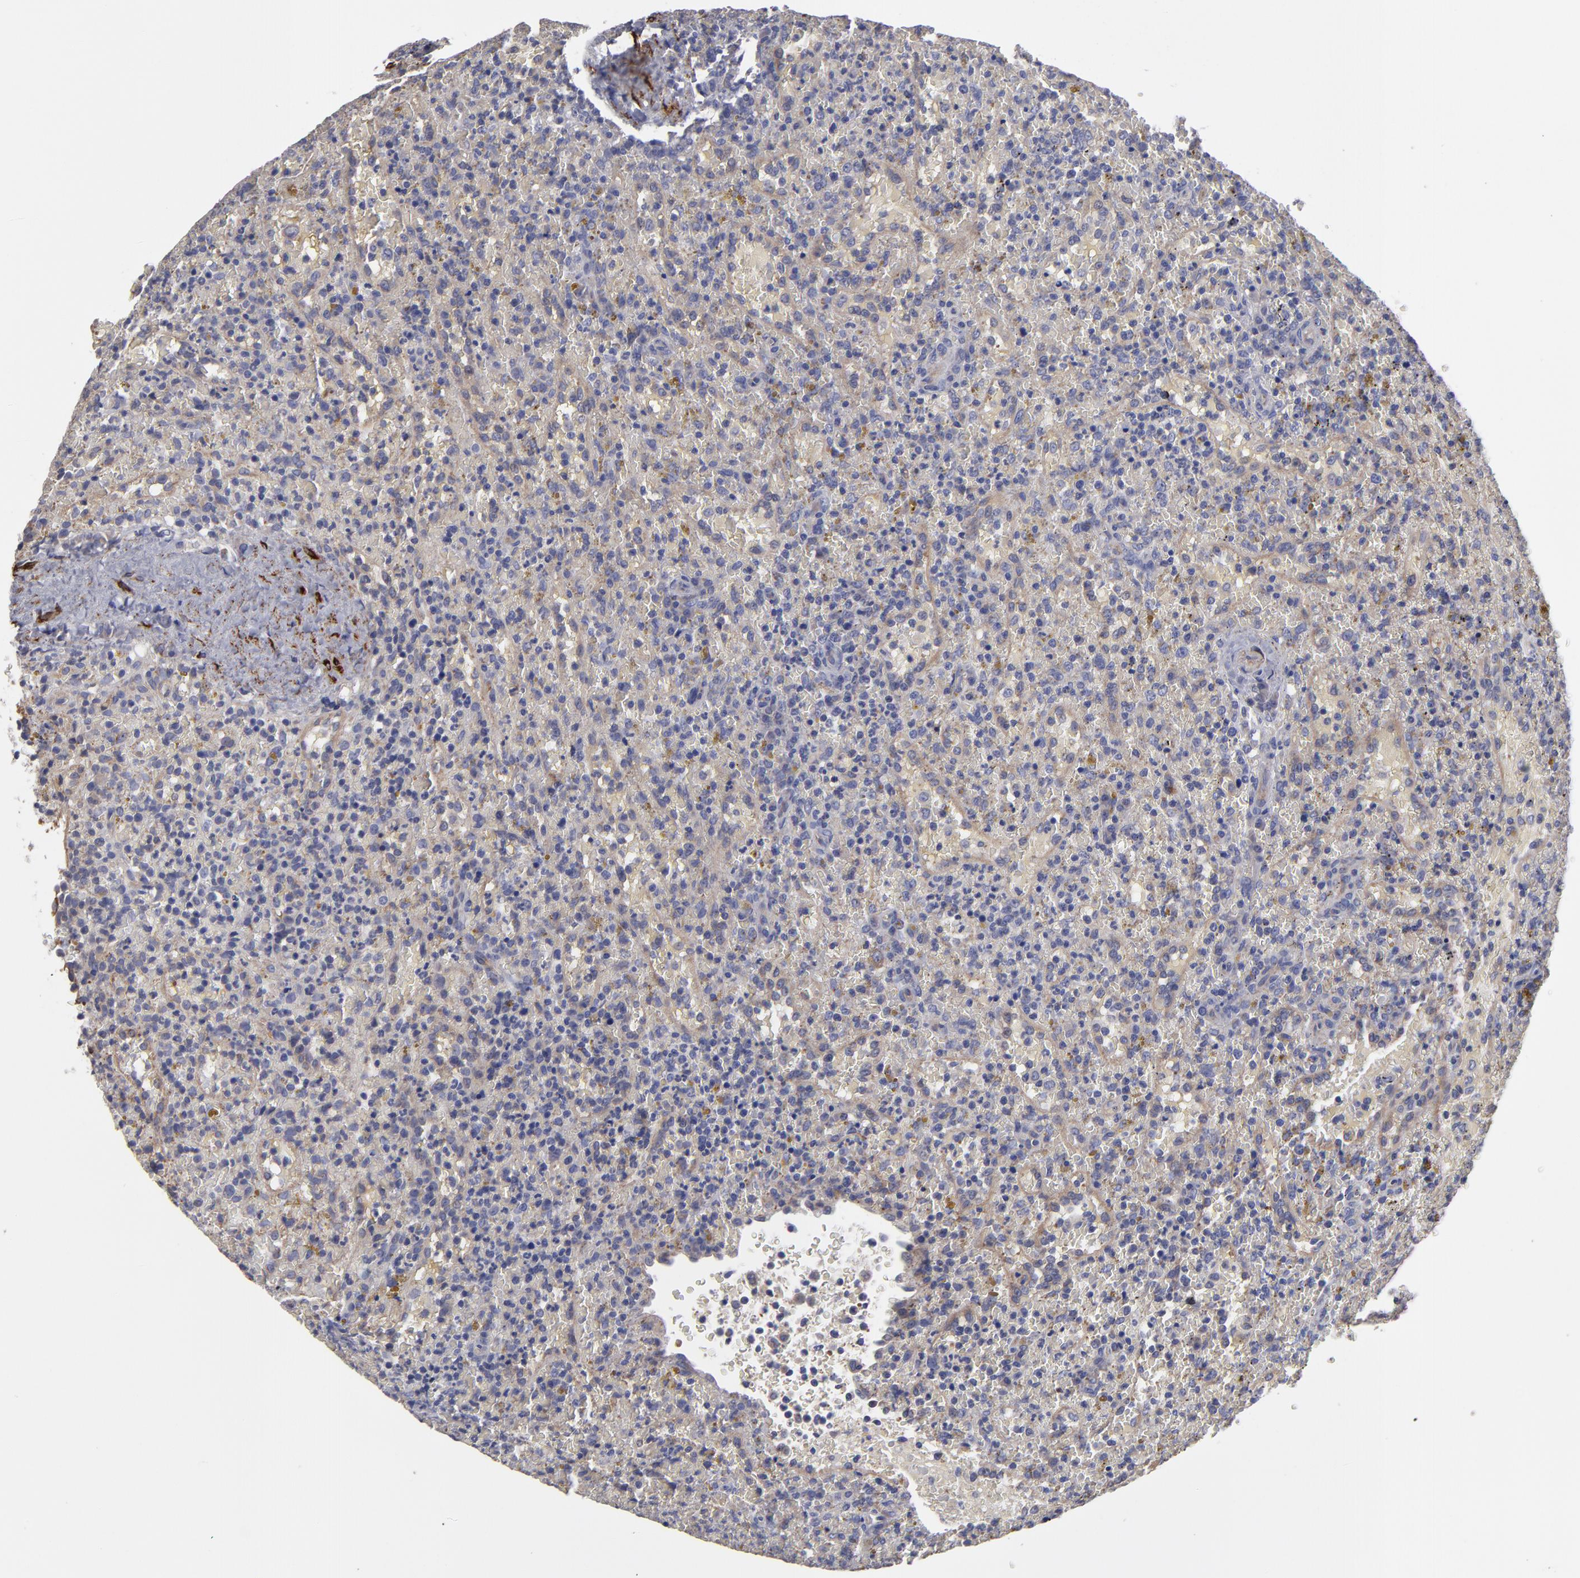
{"staining": {"intensity": "negative", "quantity": "none", "location": "none"}, "tissue": "lymphoma", "cell_type": "Tumor cells", "image_type": "cancer", "snomed": [{"axis": "morphology", "description": "Malignant lymphoma, non-Hodgkin's type, High grade"}, {"axis": "topography", "description": "Spleen"}, {"axis": "topography", "description": "Lymph node"}], "caption": "This is a photomicrograph of IHC staining of lymphoma, which shows no staining in tumor cells.", "gene": "SLMAP", "patient": {"sex": "female", "age": 70}}